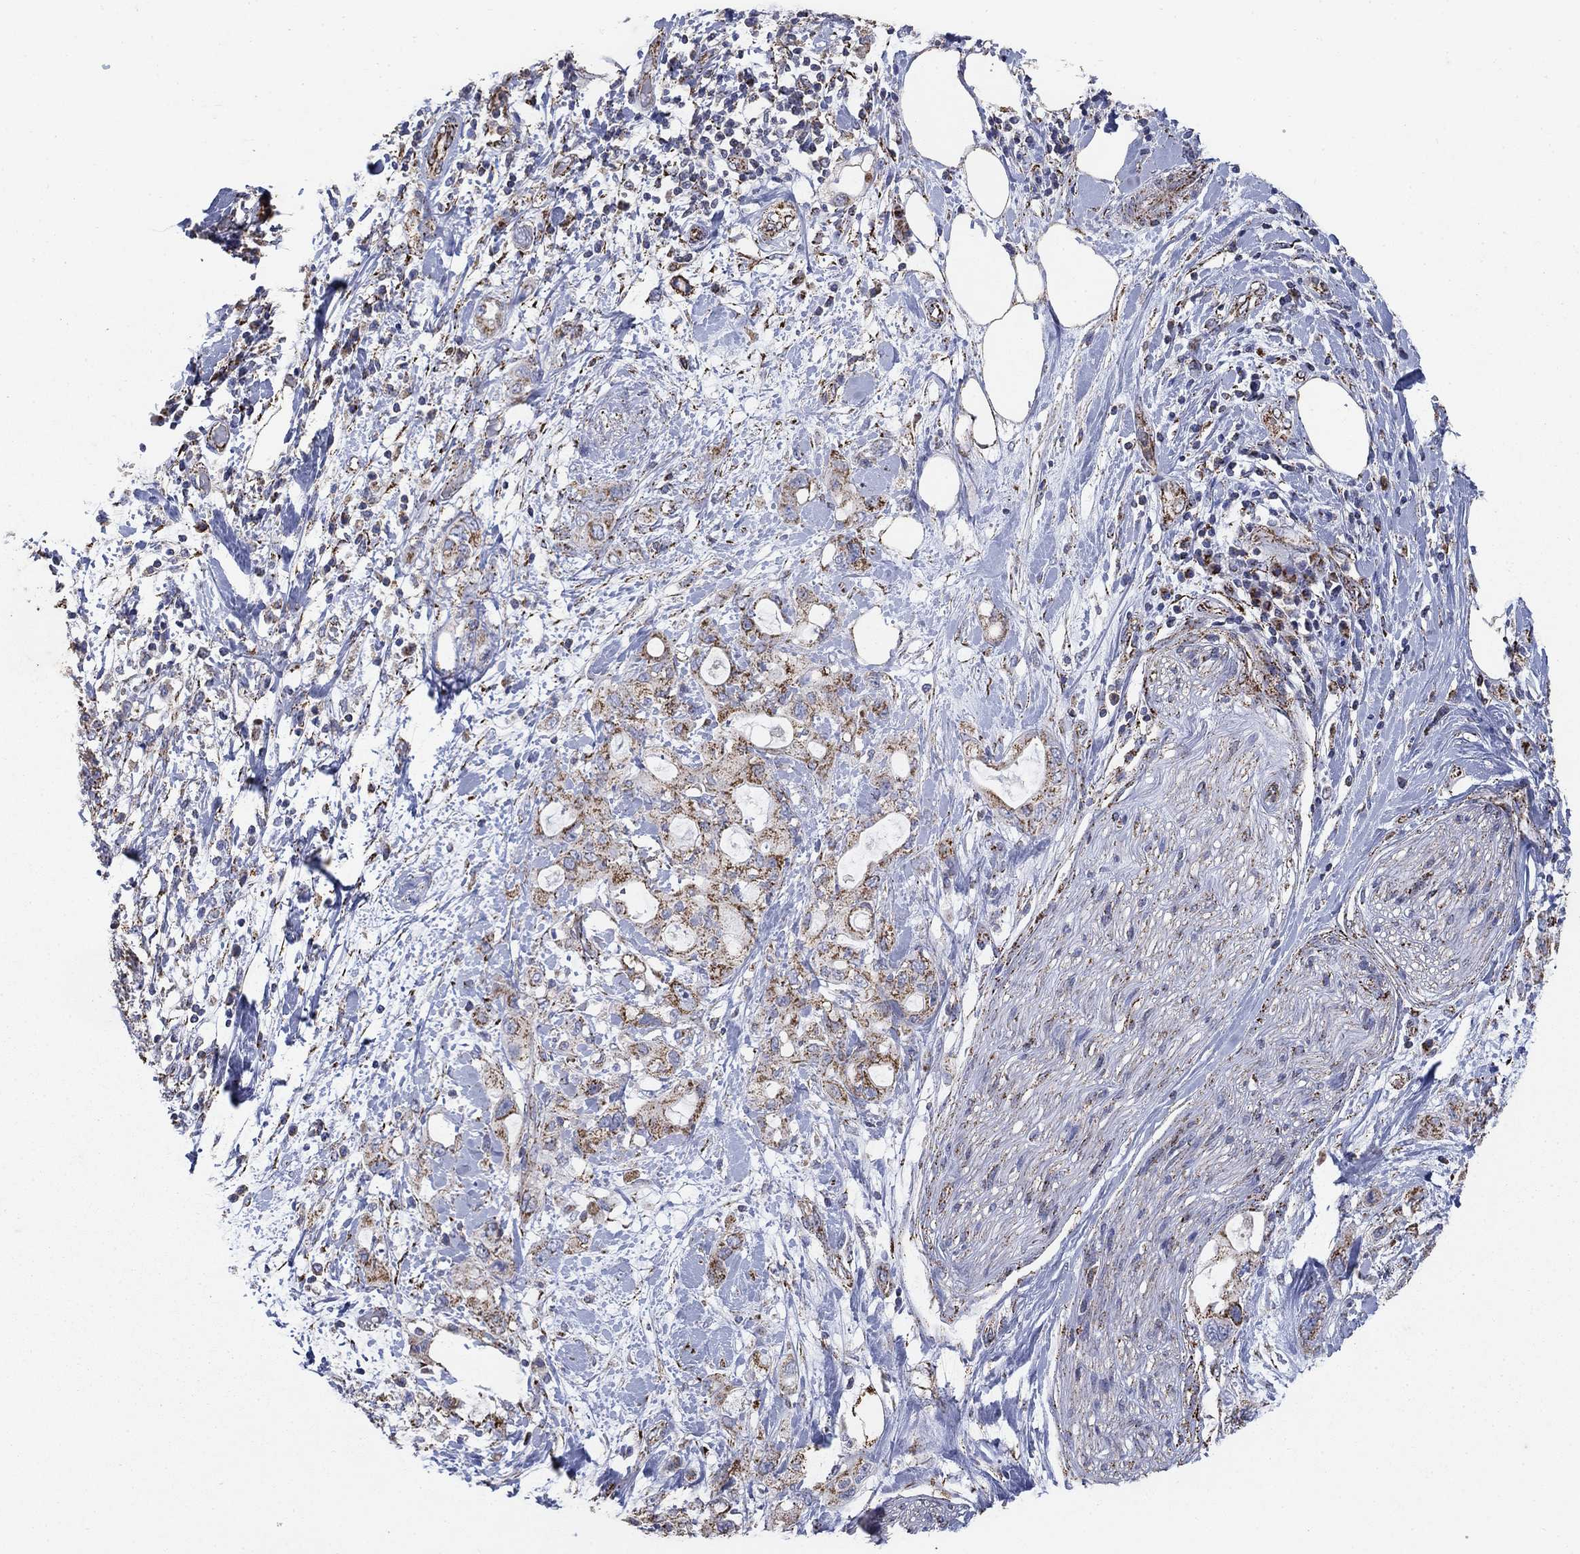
{"staining": {"intensity": "strong", "quantity": "25%-75%", "location": "cytoplasmic/membranous"}, "tissue": "pancreatic cancer", "cell_type": "Tumor cells", "image_type": "cancer", "snomed": [{"axis": "morphology", "description": "Adenocarcinoma, NOS"}, {"axis": "topography", "description": "Pancreas"}], "caption": "Brown immunohistochemical staining in pancreatic cancer (adenocarcinoma) displays strong cytoplasmic/membranous expression in approximately 25%-75% of tumor cells. Immunohistochemistry stains the protein in brown and the nuclei are stained blue.", "gene": "PNPLA2", "patient": {"sex": "female", "age": 56}}